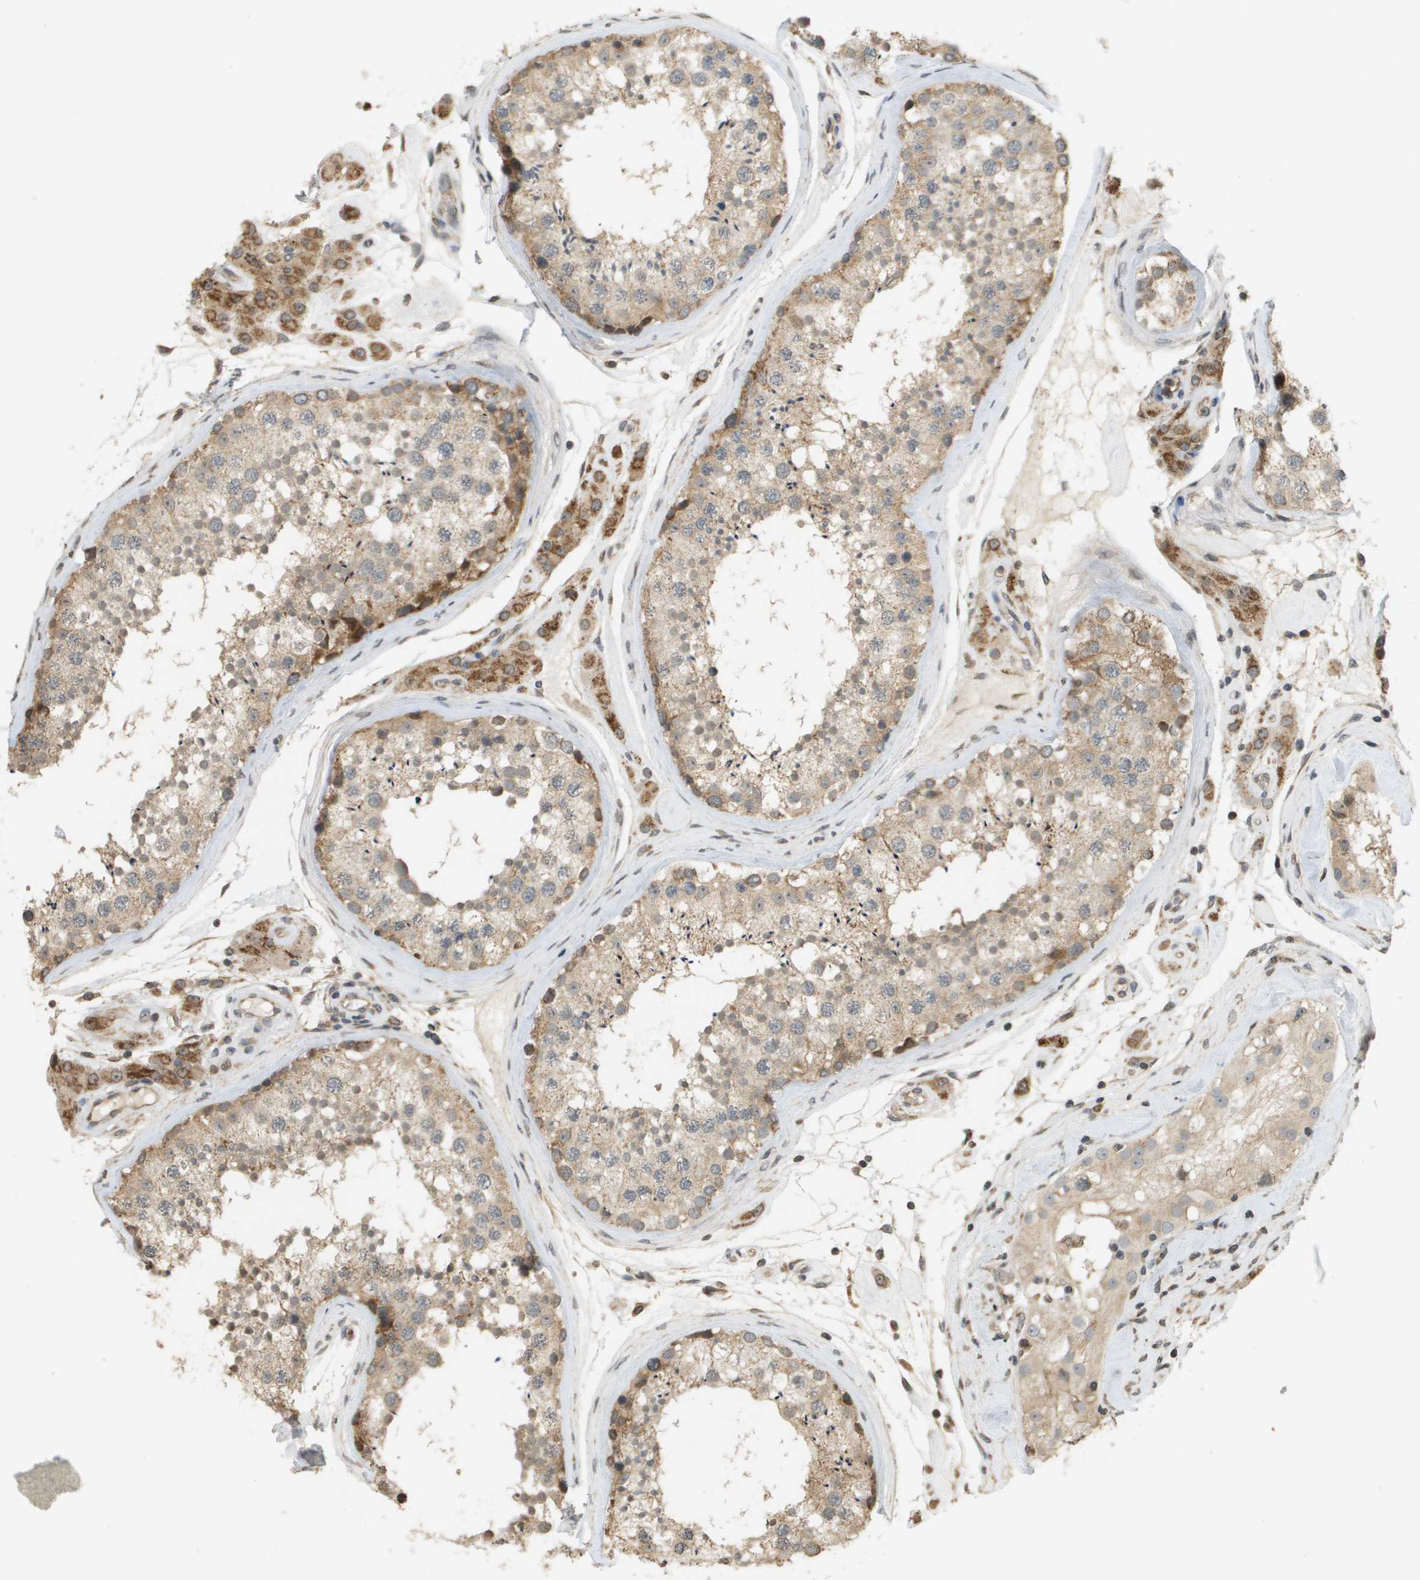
{"staining": {"intensity": "moderate", "quantity": ">75%", "location": "cytoplasmic/membranous"}, "tissue": "testis", "cell_type": "Cells in seminiferous ducts", "image_type": "normal", "snomed": [{"axis": "morphology", "description": "Normal tissue, NOS"}, {"axis": "topography", "description": "Testis"}], "caption": "Testis stained for a protein (brown) reveals moderate cytoplasmic/membranous positive expression in about >75% of cells in seminiferous ducts.", "gene": "RAB21", "patient": {"sex": "male", "age": 46}}